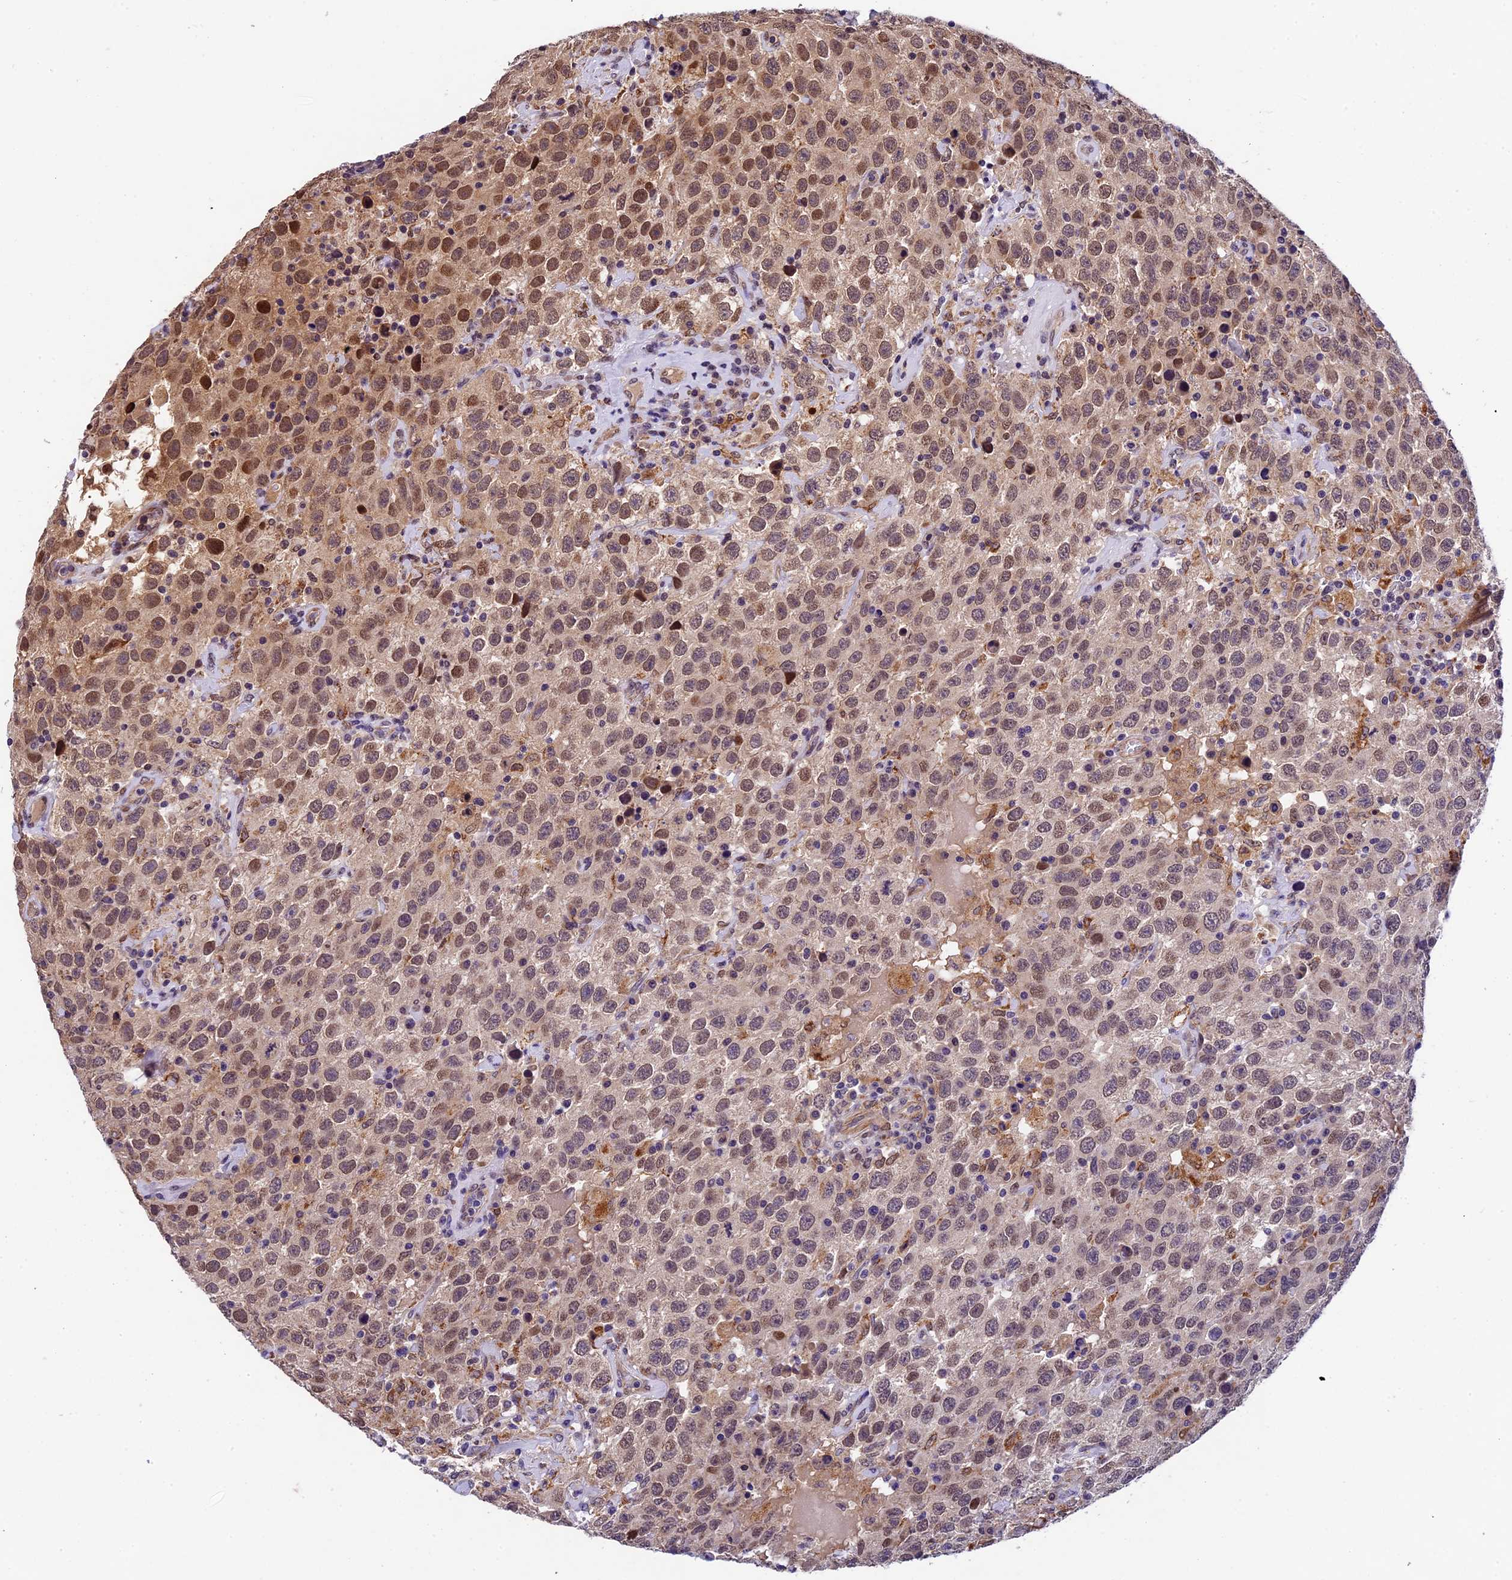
{"staining": {"intensity": "moderate", "quantity": ">75%", "location": "nuclear"}, "tissue": "testis cancer", "cell_type": "Tumor cells", "image_type": "cancer", "snomed": [{"axis": "morphology", "description": "Seminoma, NOS"}, {"axis": "topography", "description": "Testis"}], "caption": "Immunohistochemistry of seminoma (testis) exhibits medium levels of moderate nuclear positivity in about >75% of tumor cells.", "gene": "CCSER1", "patient": {"sex": "male", "age": 41}}